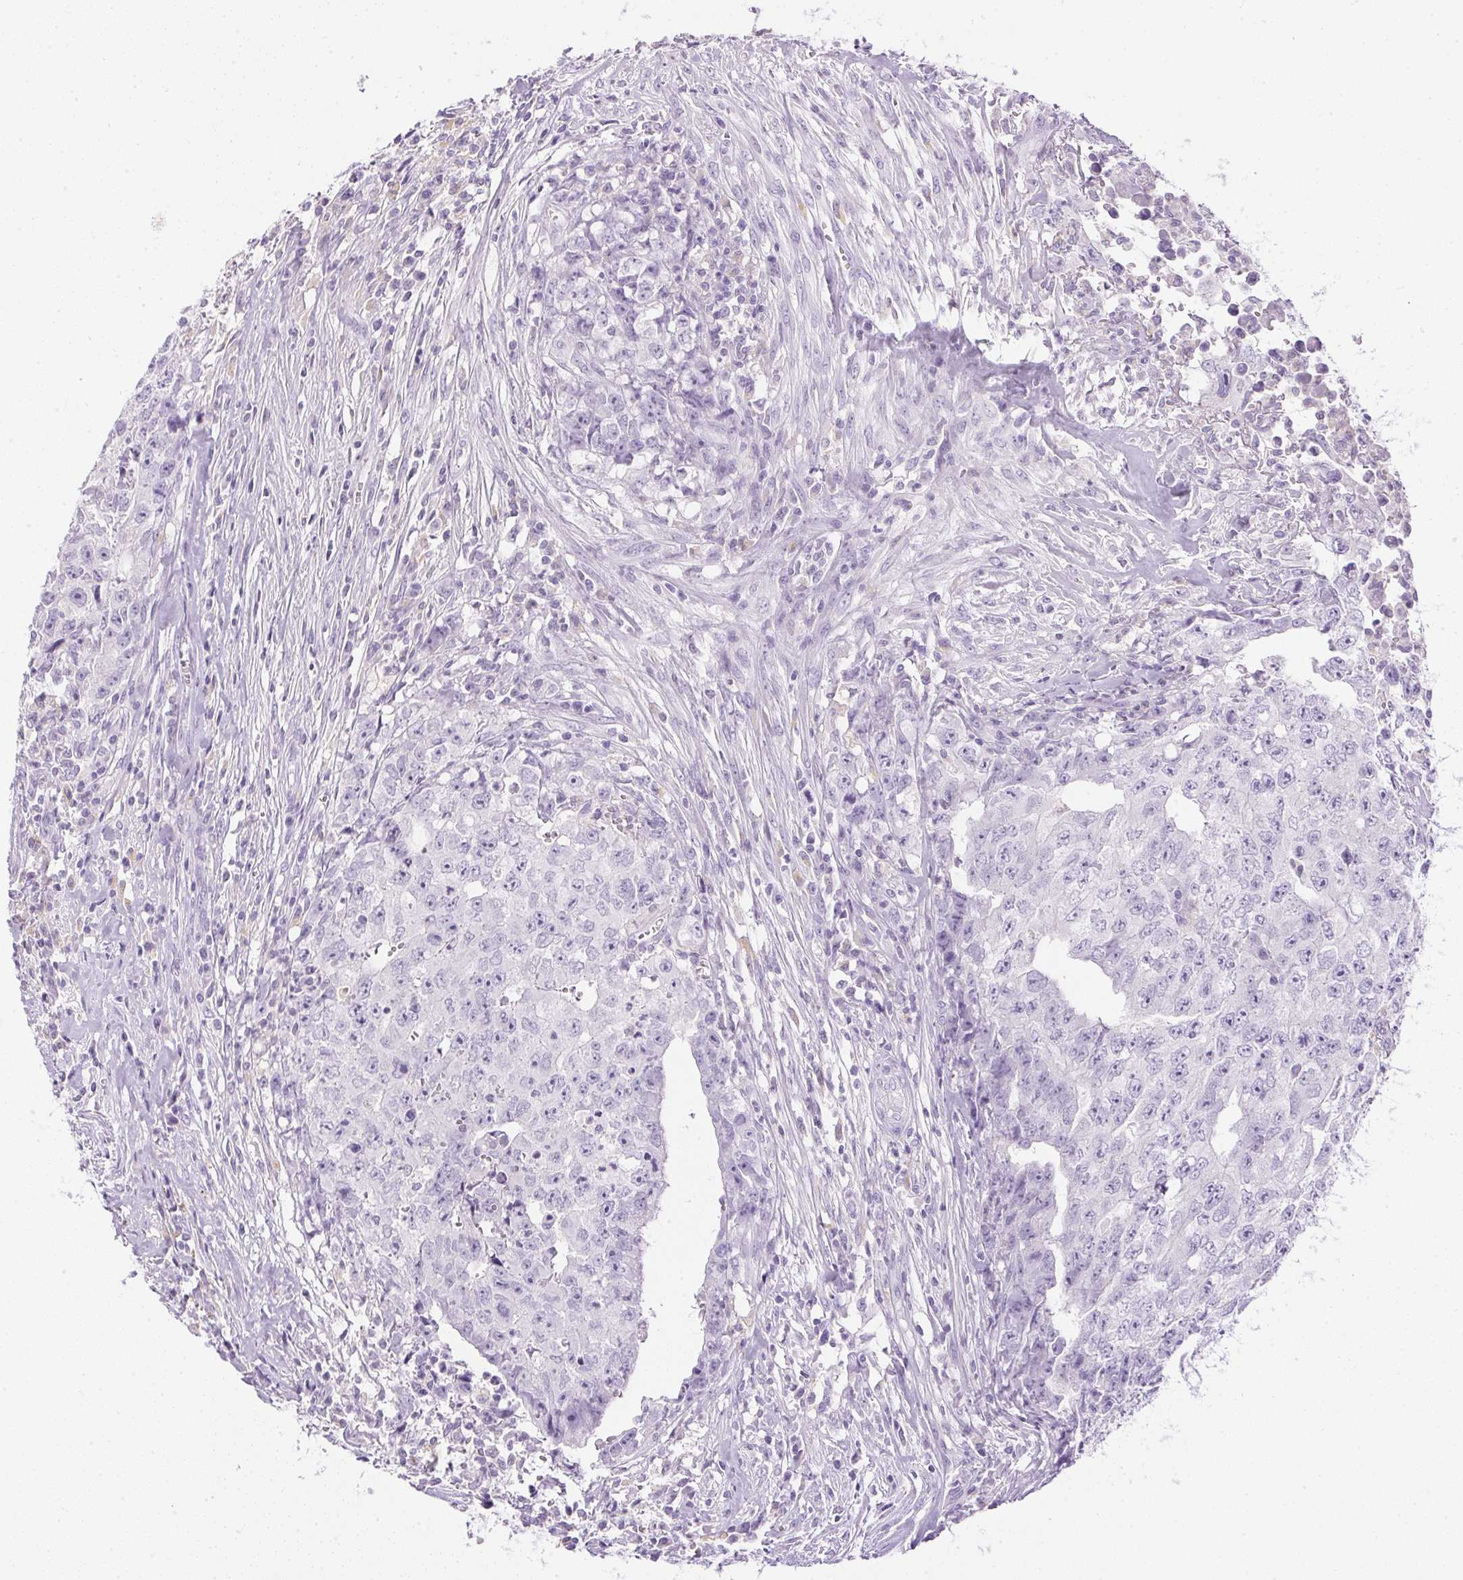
{"staining": {"intensity": "negative", "quantity": "none", "location": "none"}, "tissue": "testis cancer", "cell_type": "Tumor cells", "image_type": "cancer", "snomed": [{"axis": "morphology", "description": "Carcinoma, Embryonal, NOS"}, {"axis": "morphology", "description": "Teratoma, malignant, NOS"}, {"axis": "topography", "description": "Testis"}], "caption": "There is no significant positivity in tumor cells of testis teratoma (malignant).", "gene": "ATP6V1G3", "patient": {"sex": "male", "age": 24}}